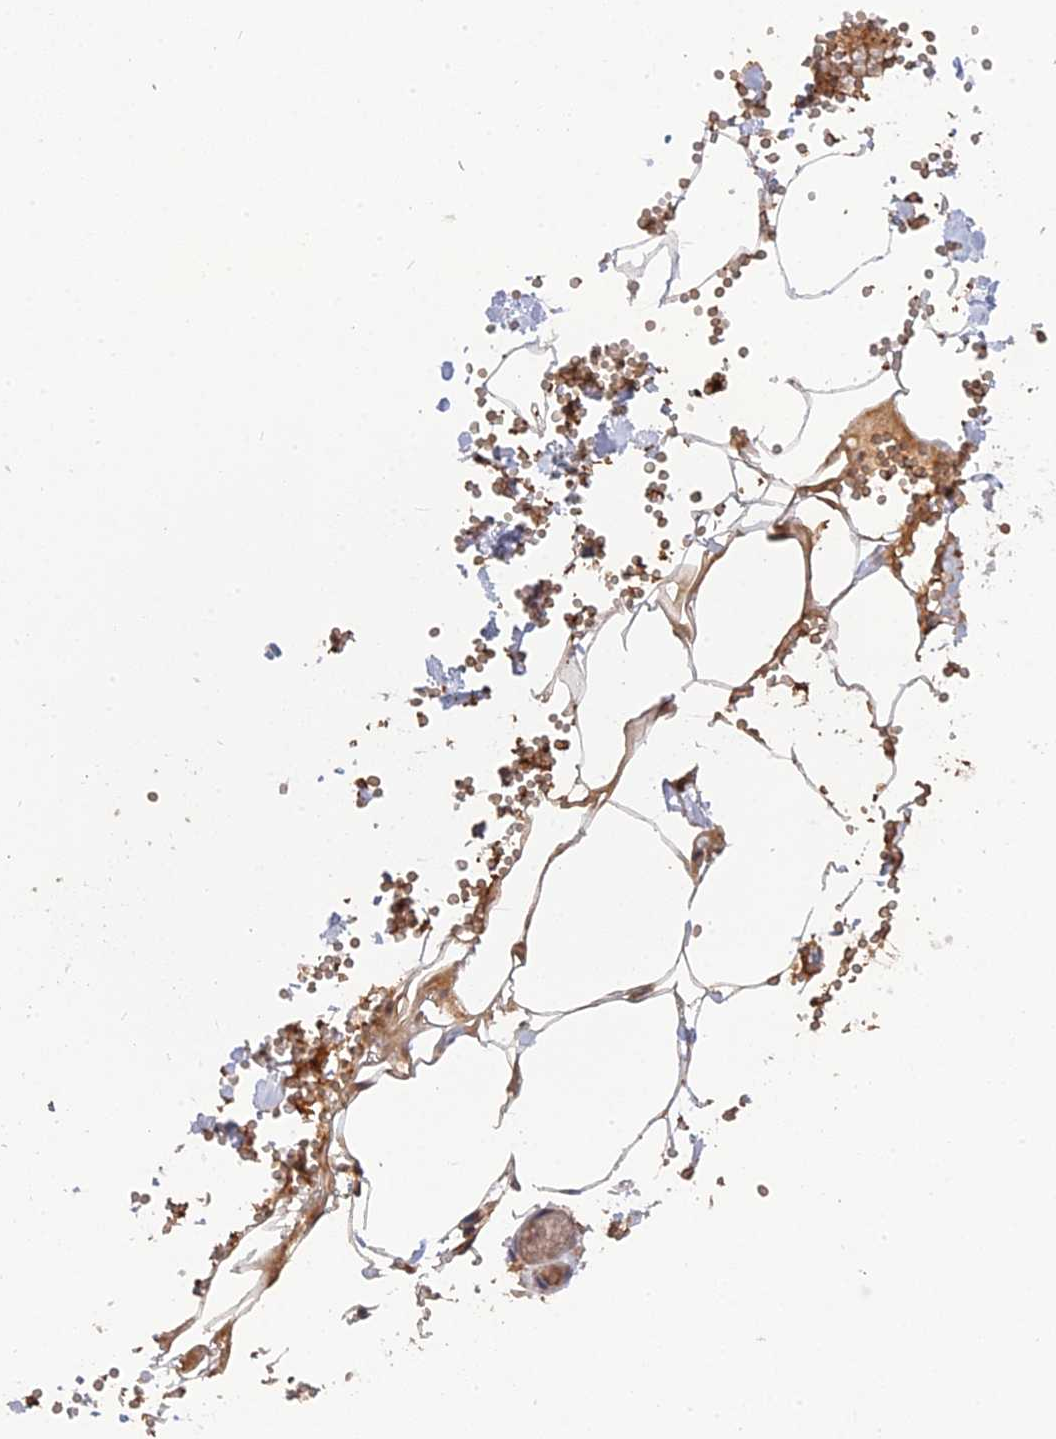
{"staining": {"intensity": "moderate", "quantity": ">75%", "location": "cytoplasmic/membranous"}, "tissue": "adipose tissue", "cell_type": "Adipocytes", "image_type": "normal", "snomed": [{"axis": "morphology", "description": "Normal tissue, NOS"}, {"axis": "topography", "description": "Gallbladder"}, {"axis": "topography", "description": "Peripheral nerve tissue"}], "caption": "A brown stain shows moderate cytoplasmic/membranous expression of a protein in adipocytes of normal adipose tissue. The protein is shown in brown color, while the nuclei are stained blue.", "gene": "ARHGAP40", "patient": {"sex": "male", "age": 38}}